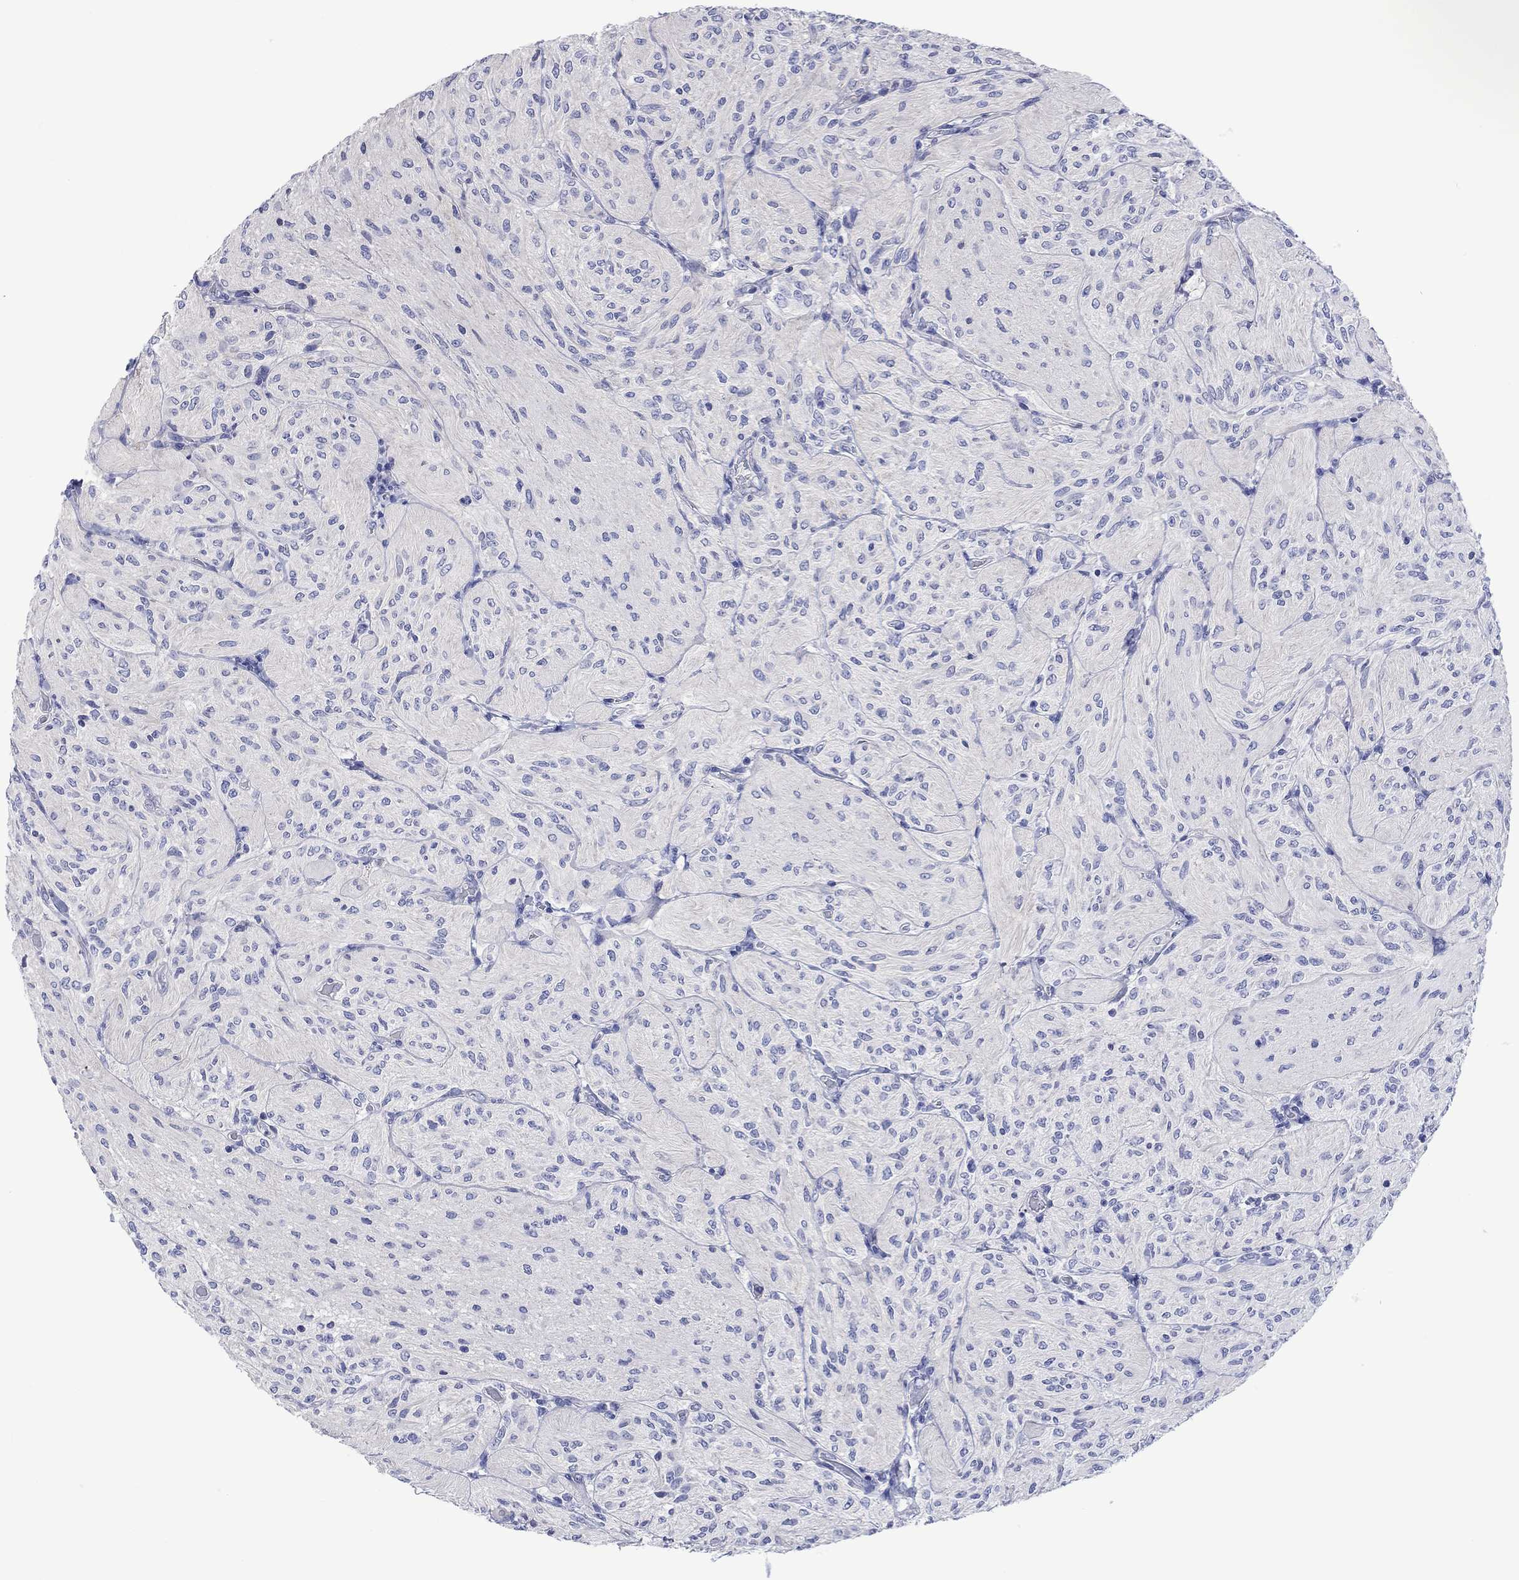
{"staining": {"intensity": "negative", "quantity": "none", "location": "none"}, "tissue": "glioma", "cell_type": "Tumor cells", "image_type": "cancer", "snomed": [{"axis": "morphology", "description": "Glioma, malignant, Low grade"}, {"axis": "topography", "description": "Brain"}], "caption": "High magnification brightfield microscopy of malignant glioma (low-grade) stained with DAB (3,3'-diaminobenzidine) (brown) and counterstained with hematoxylin (blue): tumor cells show no significant positivity.", "gene": "TOMM20L", "patient": {"sex": "male", "age": 3}}